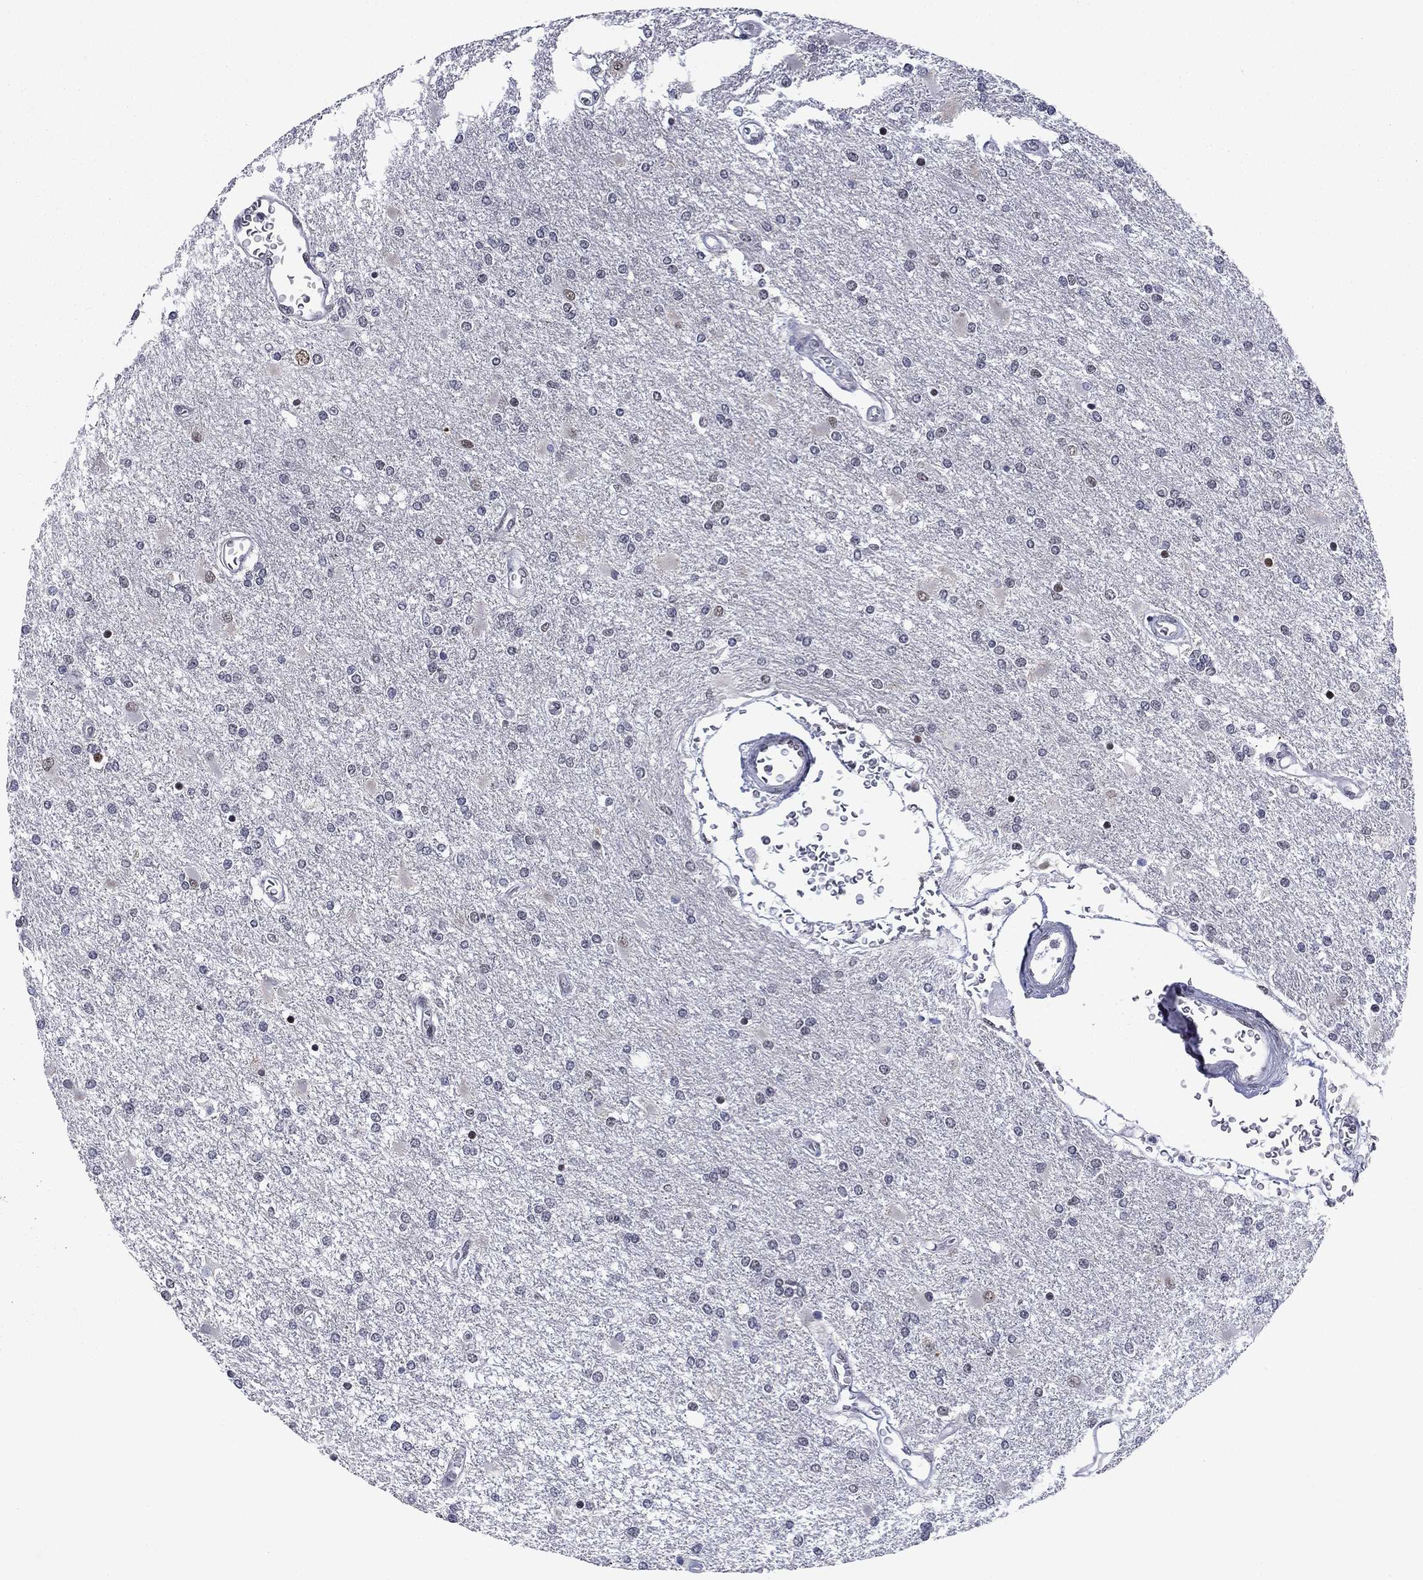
{"staining": {"intensity": "negative", "quantity": "none", "location": "none"}, "tissue": "glioma", "cell_type": "Tumor cells", "image_type": "cancer", "snomed": [{"axis": "morphology", "description": "Glioma, malignant, High grade"}, {"axis": "topography", "description": "Cerebral cortex"}], "caption": "Tumor cells are negative for brown protein staining in glioma.", "gene": "ETV5", "patient": {"sex": "male", "age": 79}}